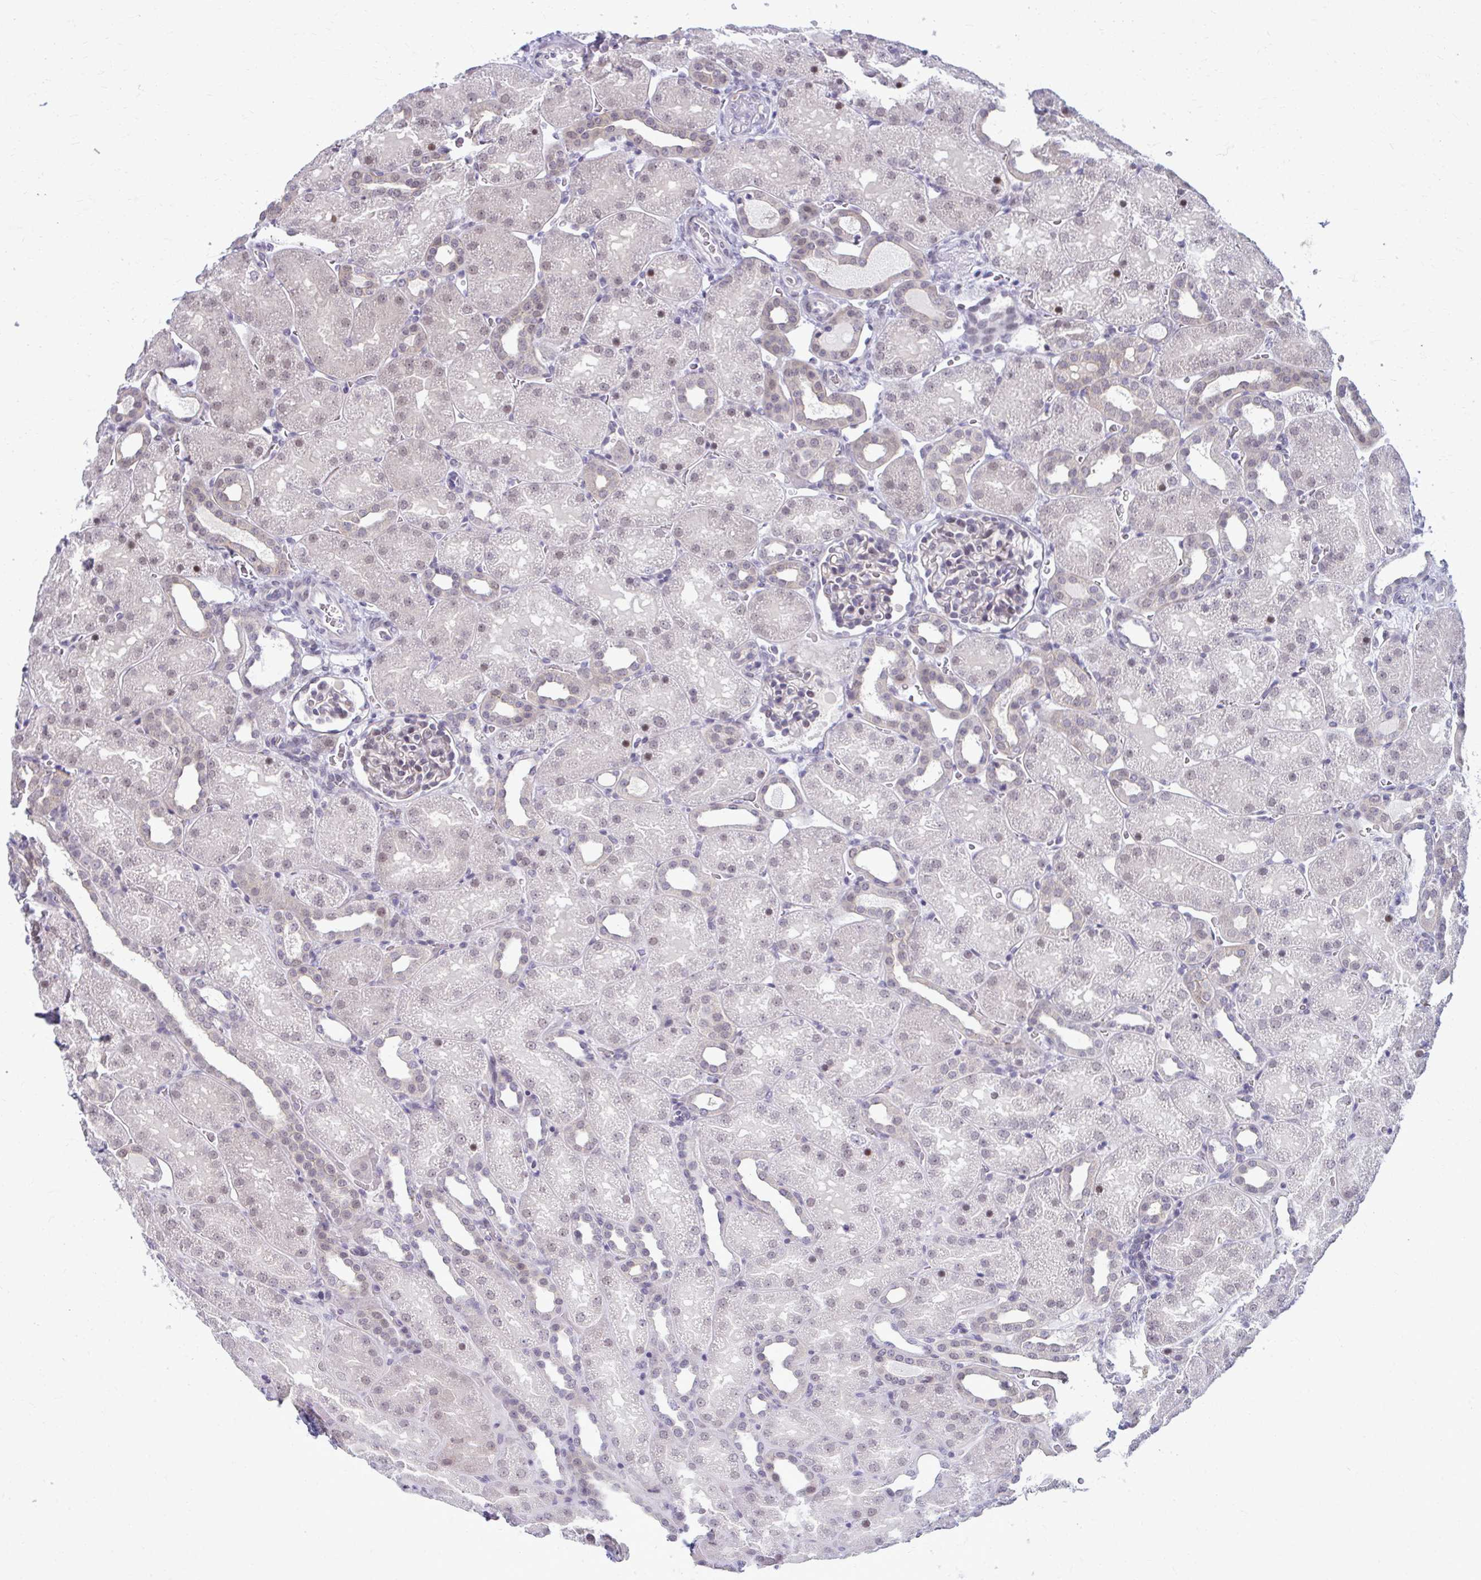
{"staining": {"intensity": "negative", "quantity": "none", "location": "none"}, "tissue": "kidney", "cell_type": "Cells in glomeruli", "image_type": "normal", "snomed": [{"axis": "morphology", "description": "Normal tissue, NOS"}, {"axis": "topography", "description": "Kidney"}], "caption": "Cells in glomeruli show no significant protein positivity in benign kidney. (DAB IHC with hematoxylin counter stain).", "gene": "MAF1", "patient": {"sex": "male", "age": 2}}